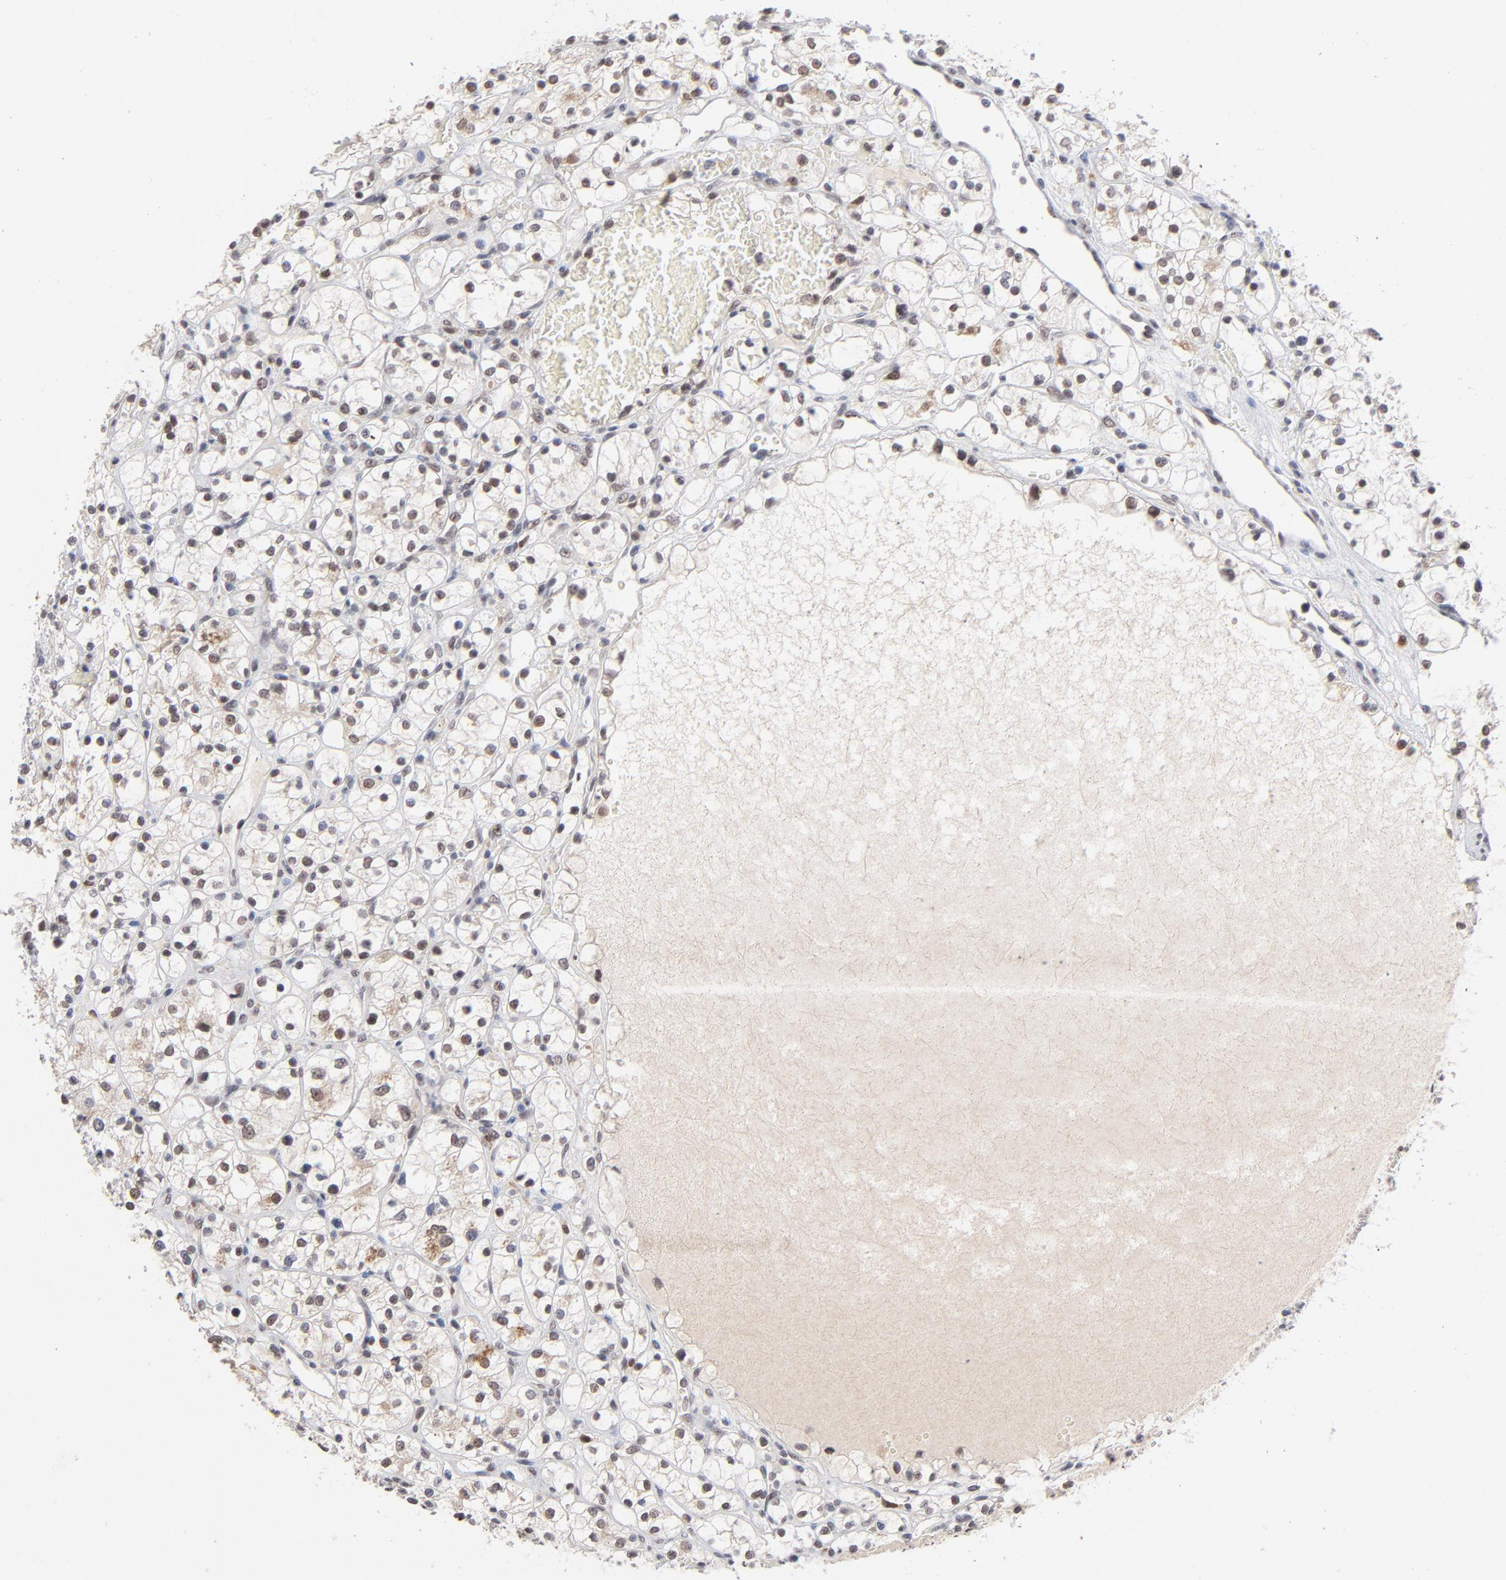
{"staining": {"intensity": "weak", "quantity": "25%-75%", "location": "nuclear"}, "tissue": "renal cancer", "cell_type": "Tumor cells", "image_type": "cancer", "snomed": [{"axis": "morphology", "description": "Adenocarcinoma, NOS"}, {"axis": "topography", "description": "Kidney"}], "caption": "An immunohistochemistry (IHC) micrograph of neoplastic tissue is shown. Protein staining in brown shows weak nuclear positivity in adenocarcinoma (renal) within tumor cells. Nuclei are stained in blue.", "gene": "MBIP", "patient": {"sex": "female", "age": 60}}